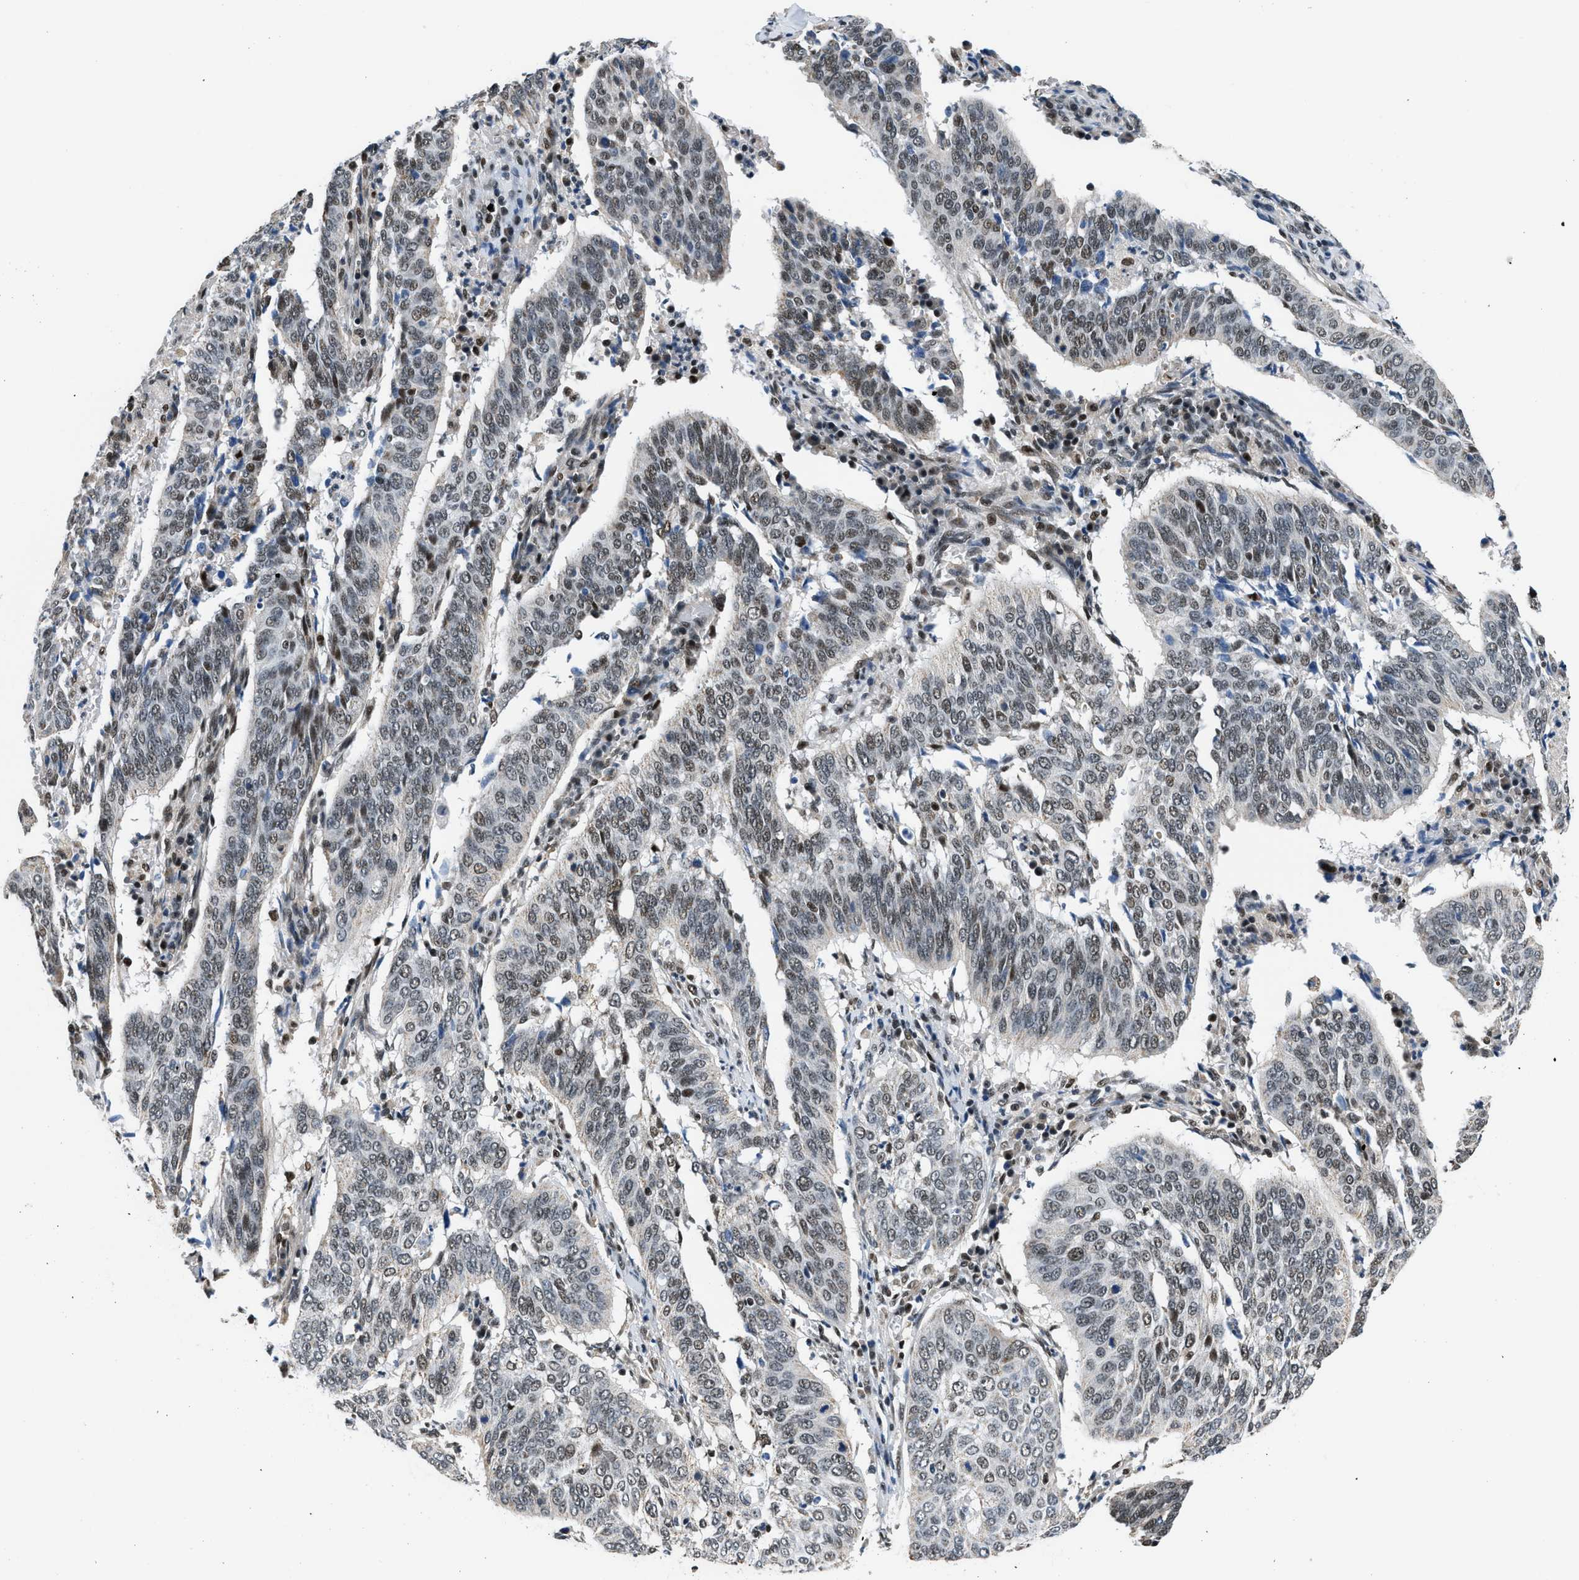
{"staining": {"intensity": "moderate", "quantity": ">75%", "location": "nuclear"}, "tissue": "cervical cancer", "cell_type": "Tumor cells", "image_type": "cancer", "snomed": [{"axis": "morphology", "description": "Normal tissue, NOS"}, {"axis": "morphology", "description": "Squamous cell carcinoma, NOS"}, {"axis": "topography", "description": "Cervix"}], "caption": "Protein analysis of cervical squamous cell carcinoma tissue displays moderate nuclear expression in approximately >75% of tumor cells.", "gene": "KDM3B", "patient": {"sex": "female", "age": 39}}